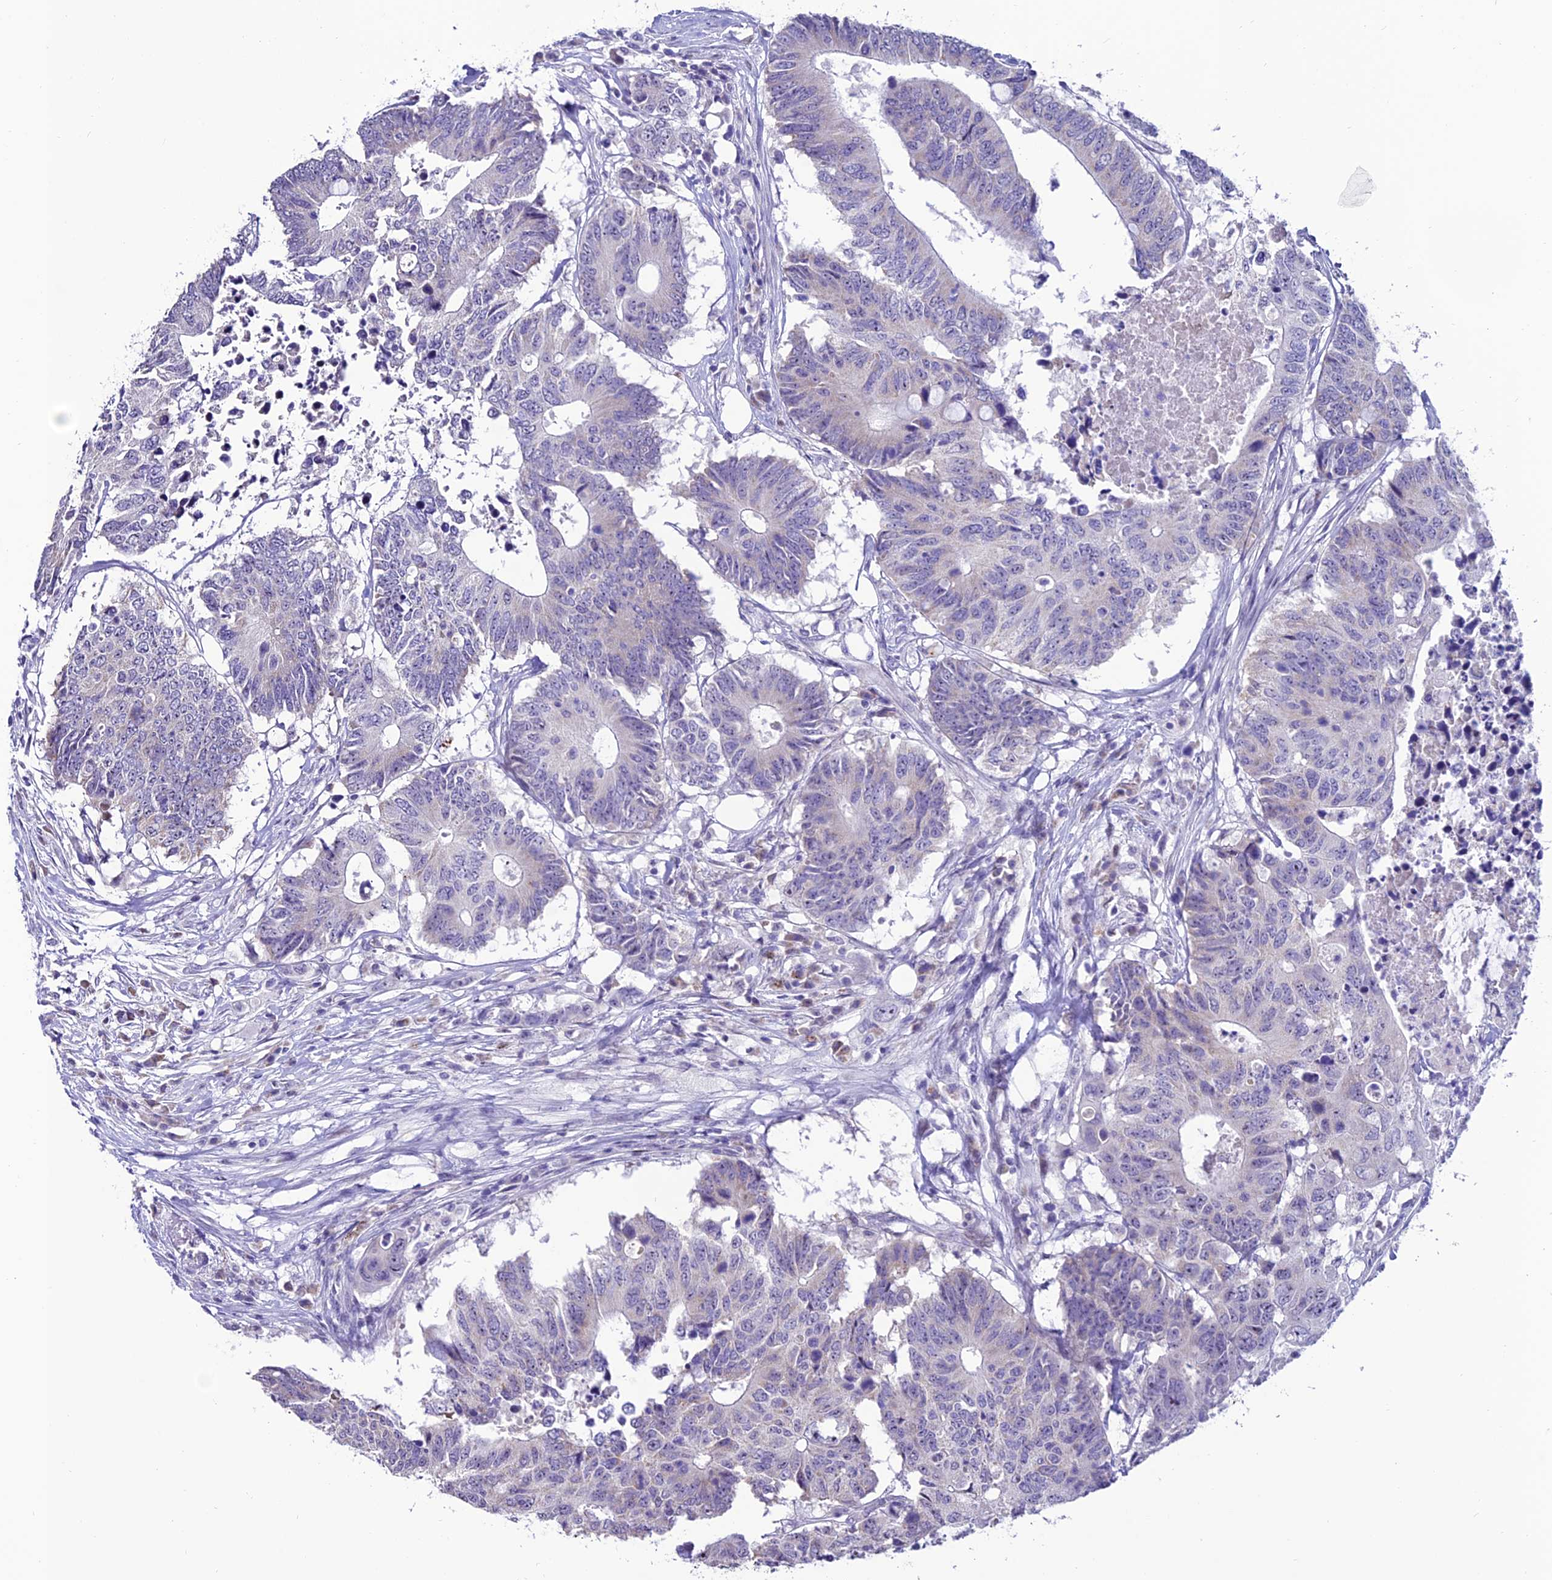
{"staining": {"intensity": "negative", "quantity": "none", "location": "none"}, "tissue": "colorectal cancer", "cell_type": "Tumor cells", "image_type": "cancer", "snomed": [{"axis": "morphology", "description": "Adenocarcinoma, NOS"}, {"axis": "topography", "description": "Colon"}], "caption": "High power microscopy photomicrograph of an IHC histopathology image of adenocarcinoma (colorectal), revealing no significant positivity in tumor cells. (DAB (3,3'-diaminobenzidine) immunohistochemistry (IHC) with hematoxylin counter stain).", "gene": "SLC10A1", "patient": {"sex": "male", "age": 71}}